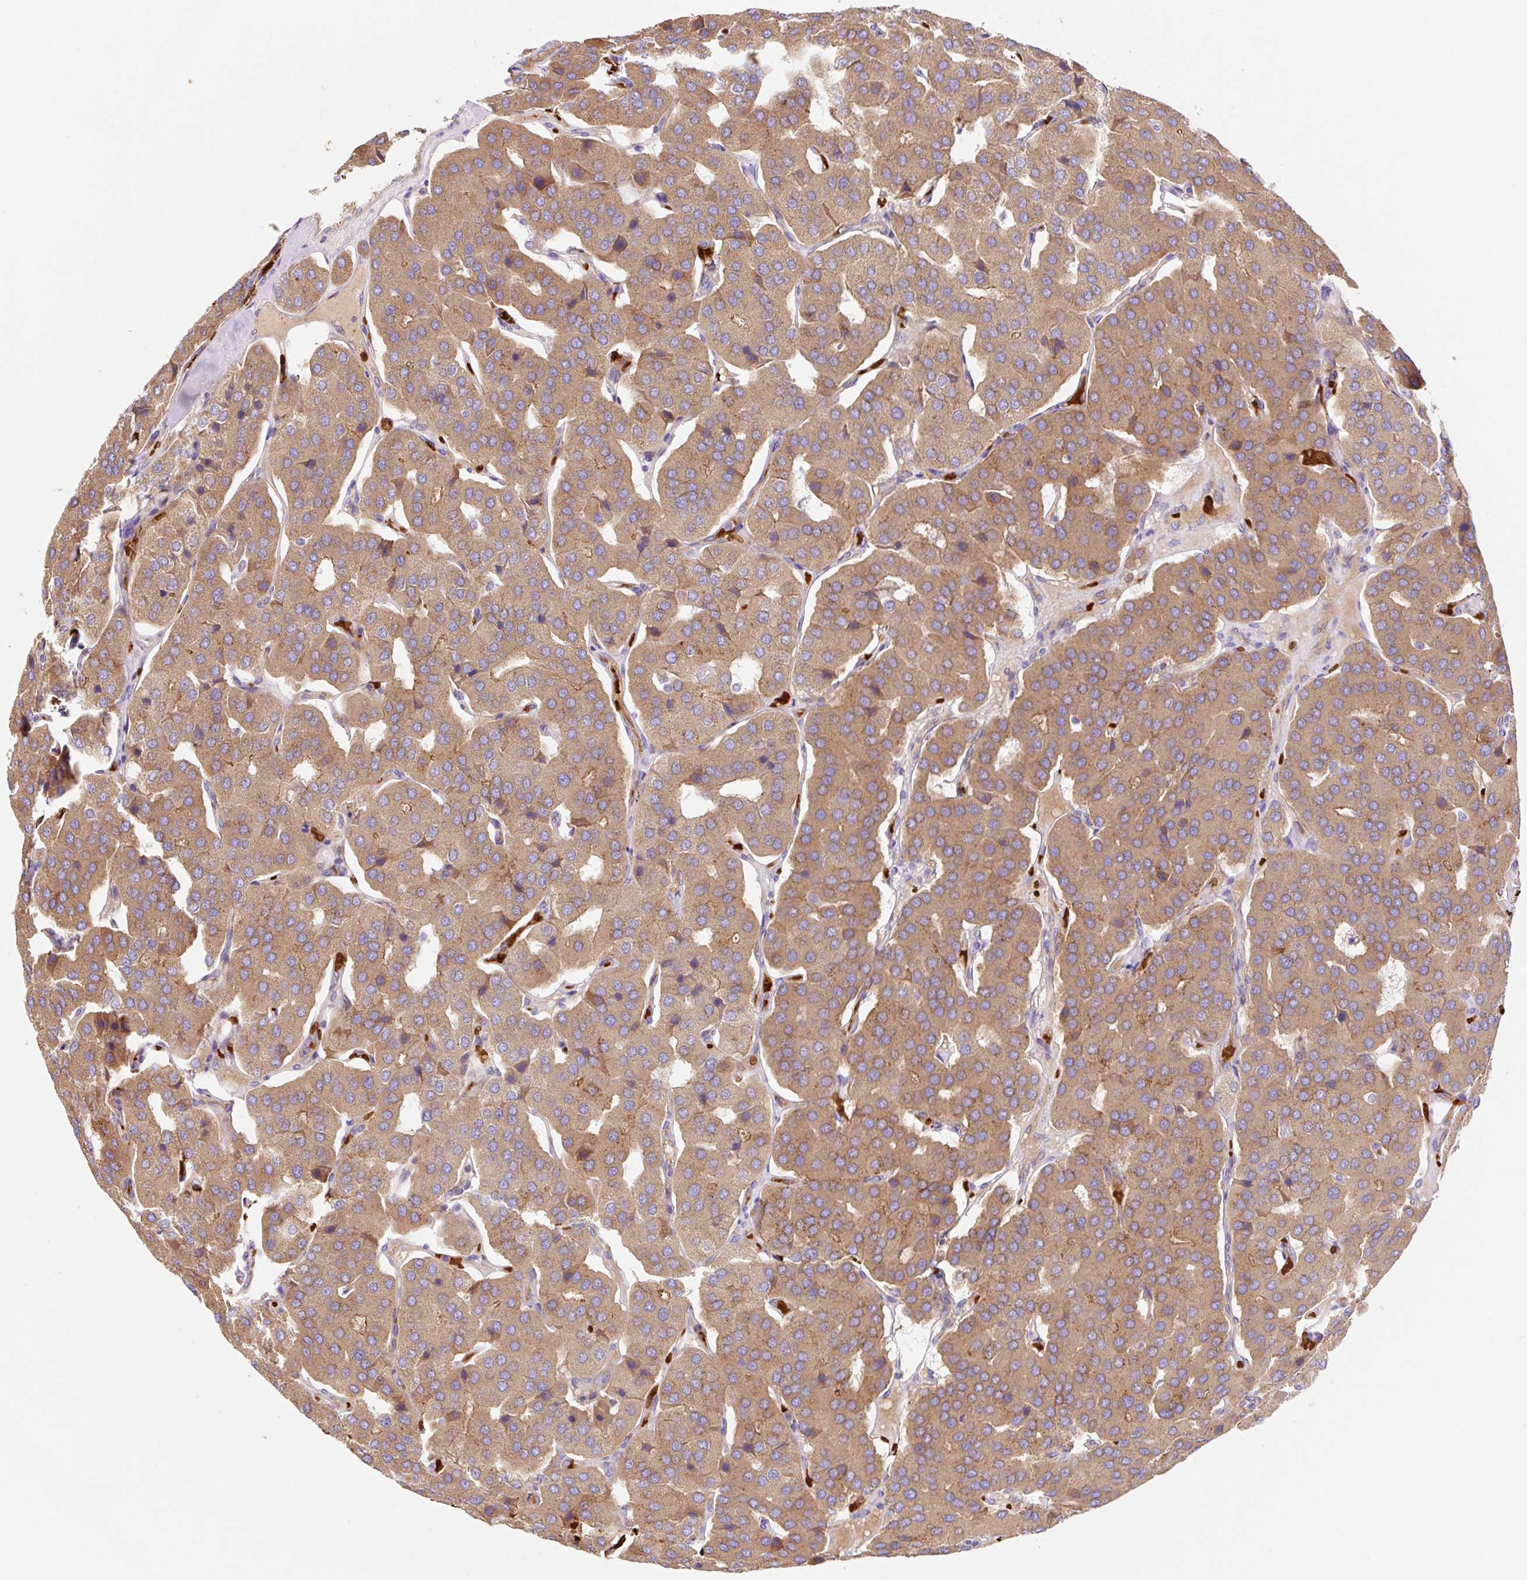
{"staining": {"intensity": "moderate", "quantity": ">75%", "location": "cytoplasmic/membranous"}, "tissue": "parathyroid gland", "cell_type": "Glandular cells", "image_type": "normal", "snomed": [{"axis": "morphology", "description": "Normal tissue, NOS"}, {"axis": "morphology", "description": "Adenoma, NOS"}, {"axis": "topography", "description": "Parathyroid gland"}], "caption": "Parathyroid gland stained with a protein marker displays moderate staining in glandular cells.", "gene": "HIP1R", "patient": {"sex": "female", "age": 86}}